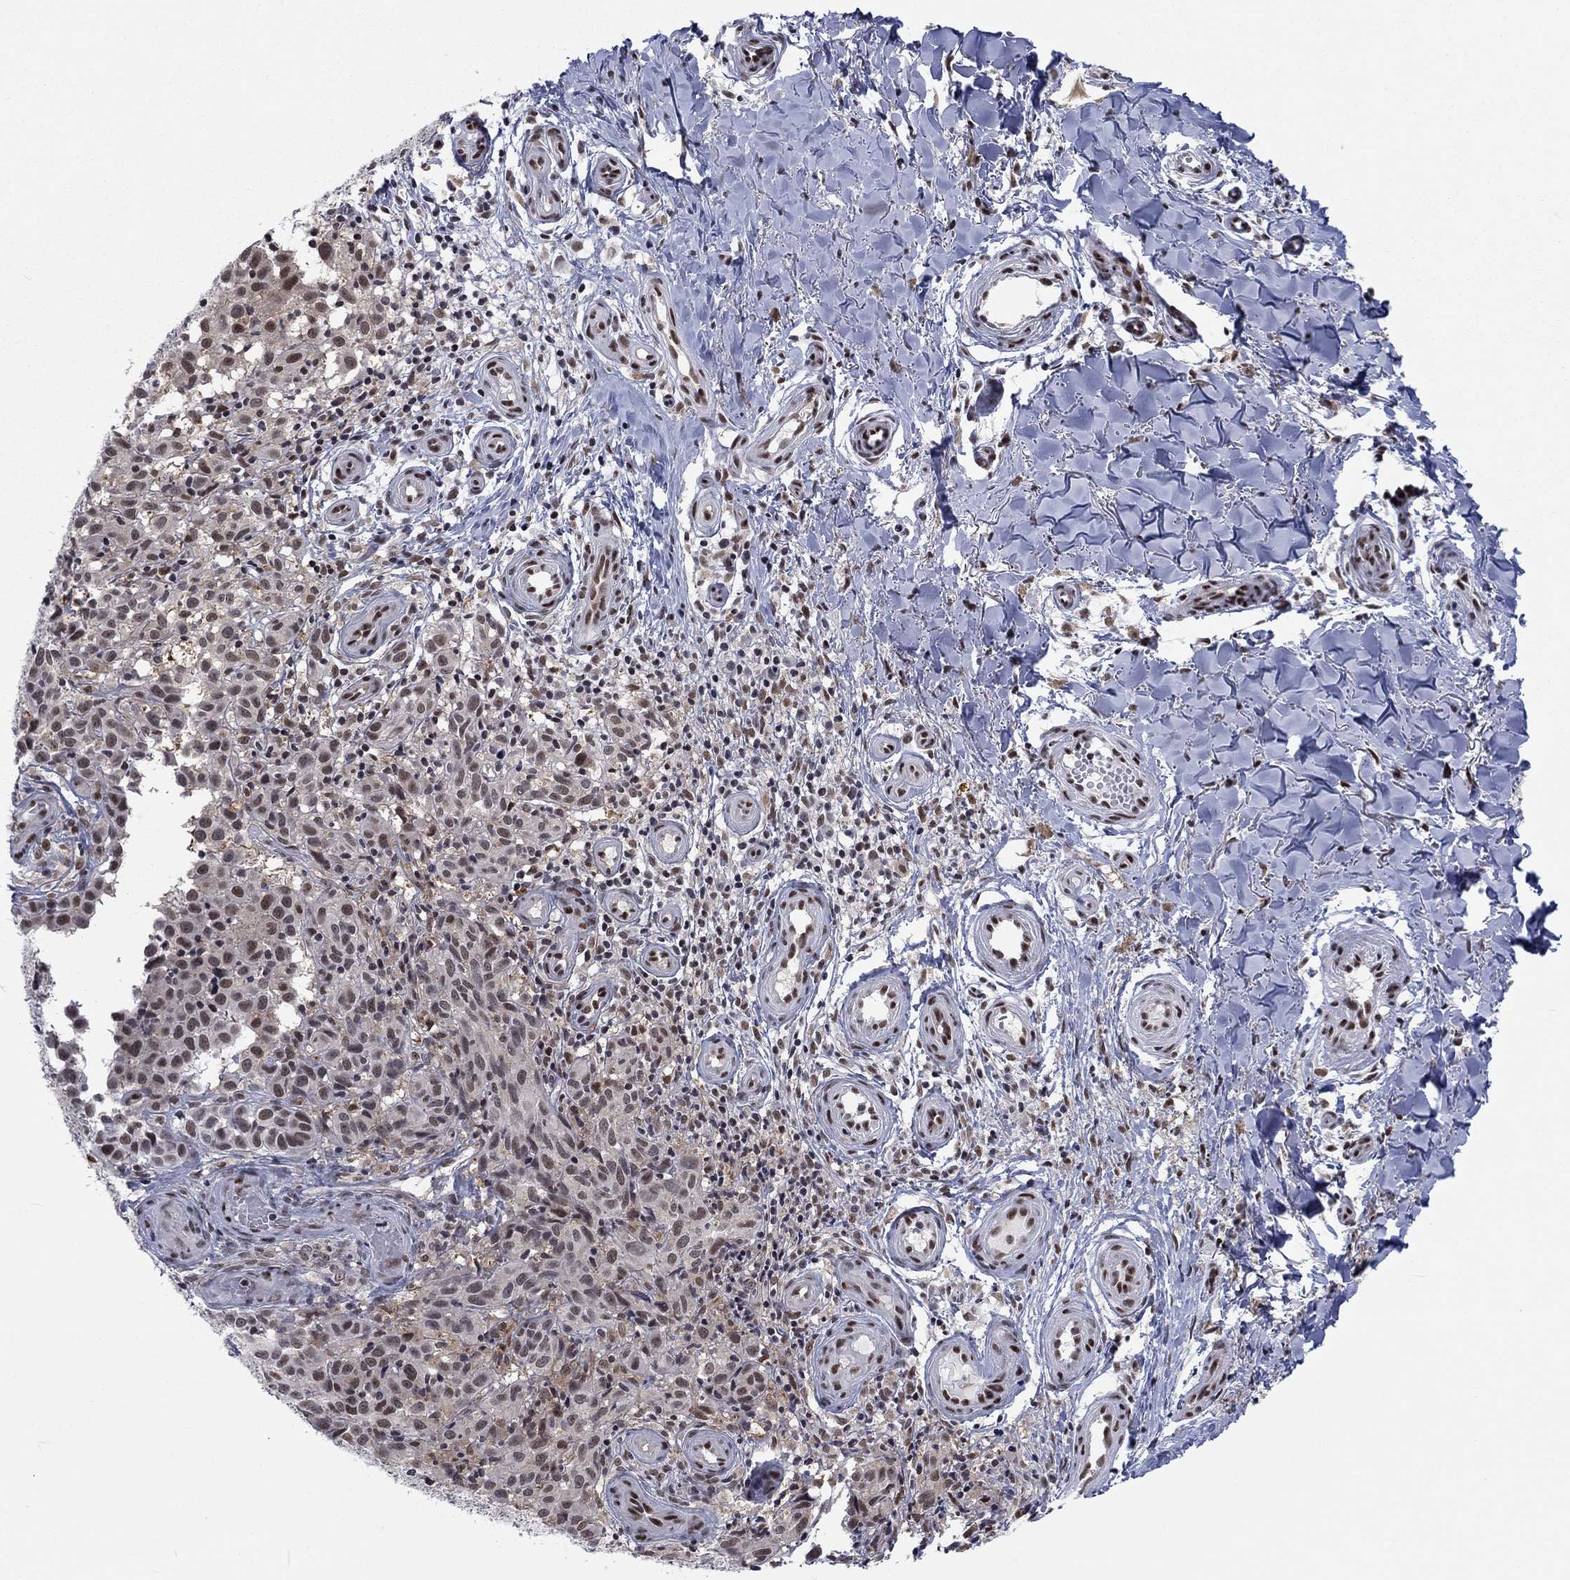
{"staining": {"intensity": "moderate", "quantity": "<25%", "location": "nuclear"}, "tissue": "melanoma", "cell_type": "Tumor cells", "image_type": "cancer", "snomed": [{"axis": "morphology", "description": "Malignant melanoma, NOS"}, {"axis": "topography", "description": "Skin"}], "caption": "A brown stain labels moderate nuclear expression of a protein in malignant melanoma tumor cells.", "gene": "FYTTD1", "patient": {"sex": "female", "age": 53}}